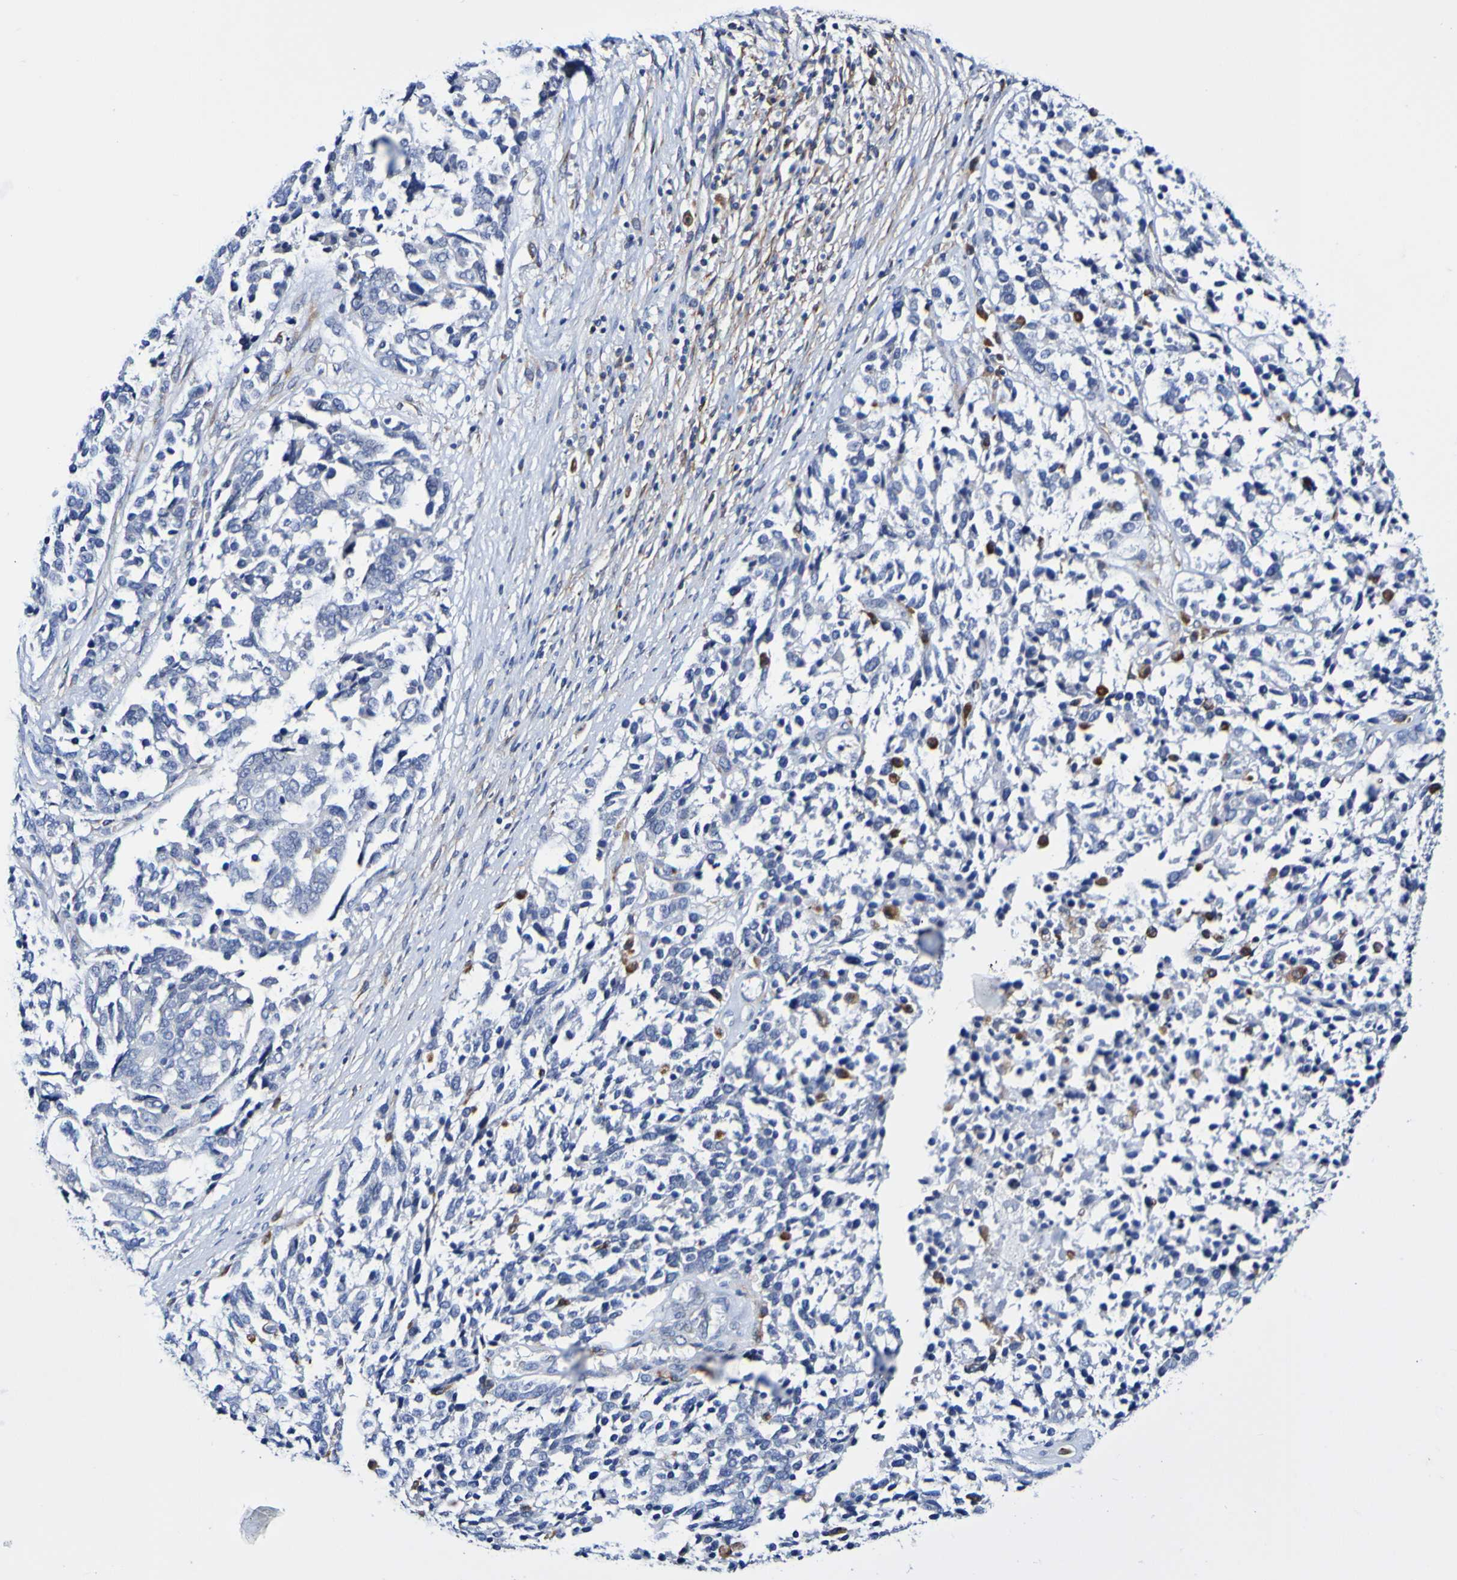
{"staining": {"intensity": "negative", "quantity": "none", "location": "none"}, "tissue": "ovarian cancer", "cell_type": "Tumor cells", "image_type": "cancer", "snomed": [{"axis": "morphology", "description": "Cystadenocarcinoma, serous, NOS"}, {"axis": "topography", "description": "Ovary"}], "caption": "Immunohistochemistry of human ovarian cancer (serous cystadenocarcinoma) demonstrates no expression in tumor cells.", "gene": "SEZ6", "patient": {"sex": "female", "age": 44}}